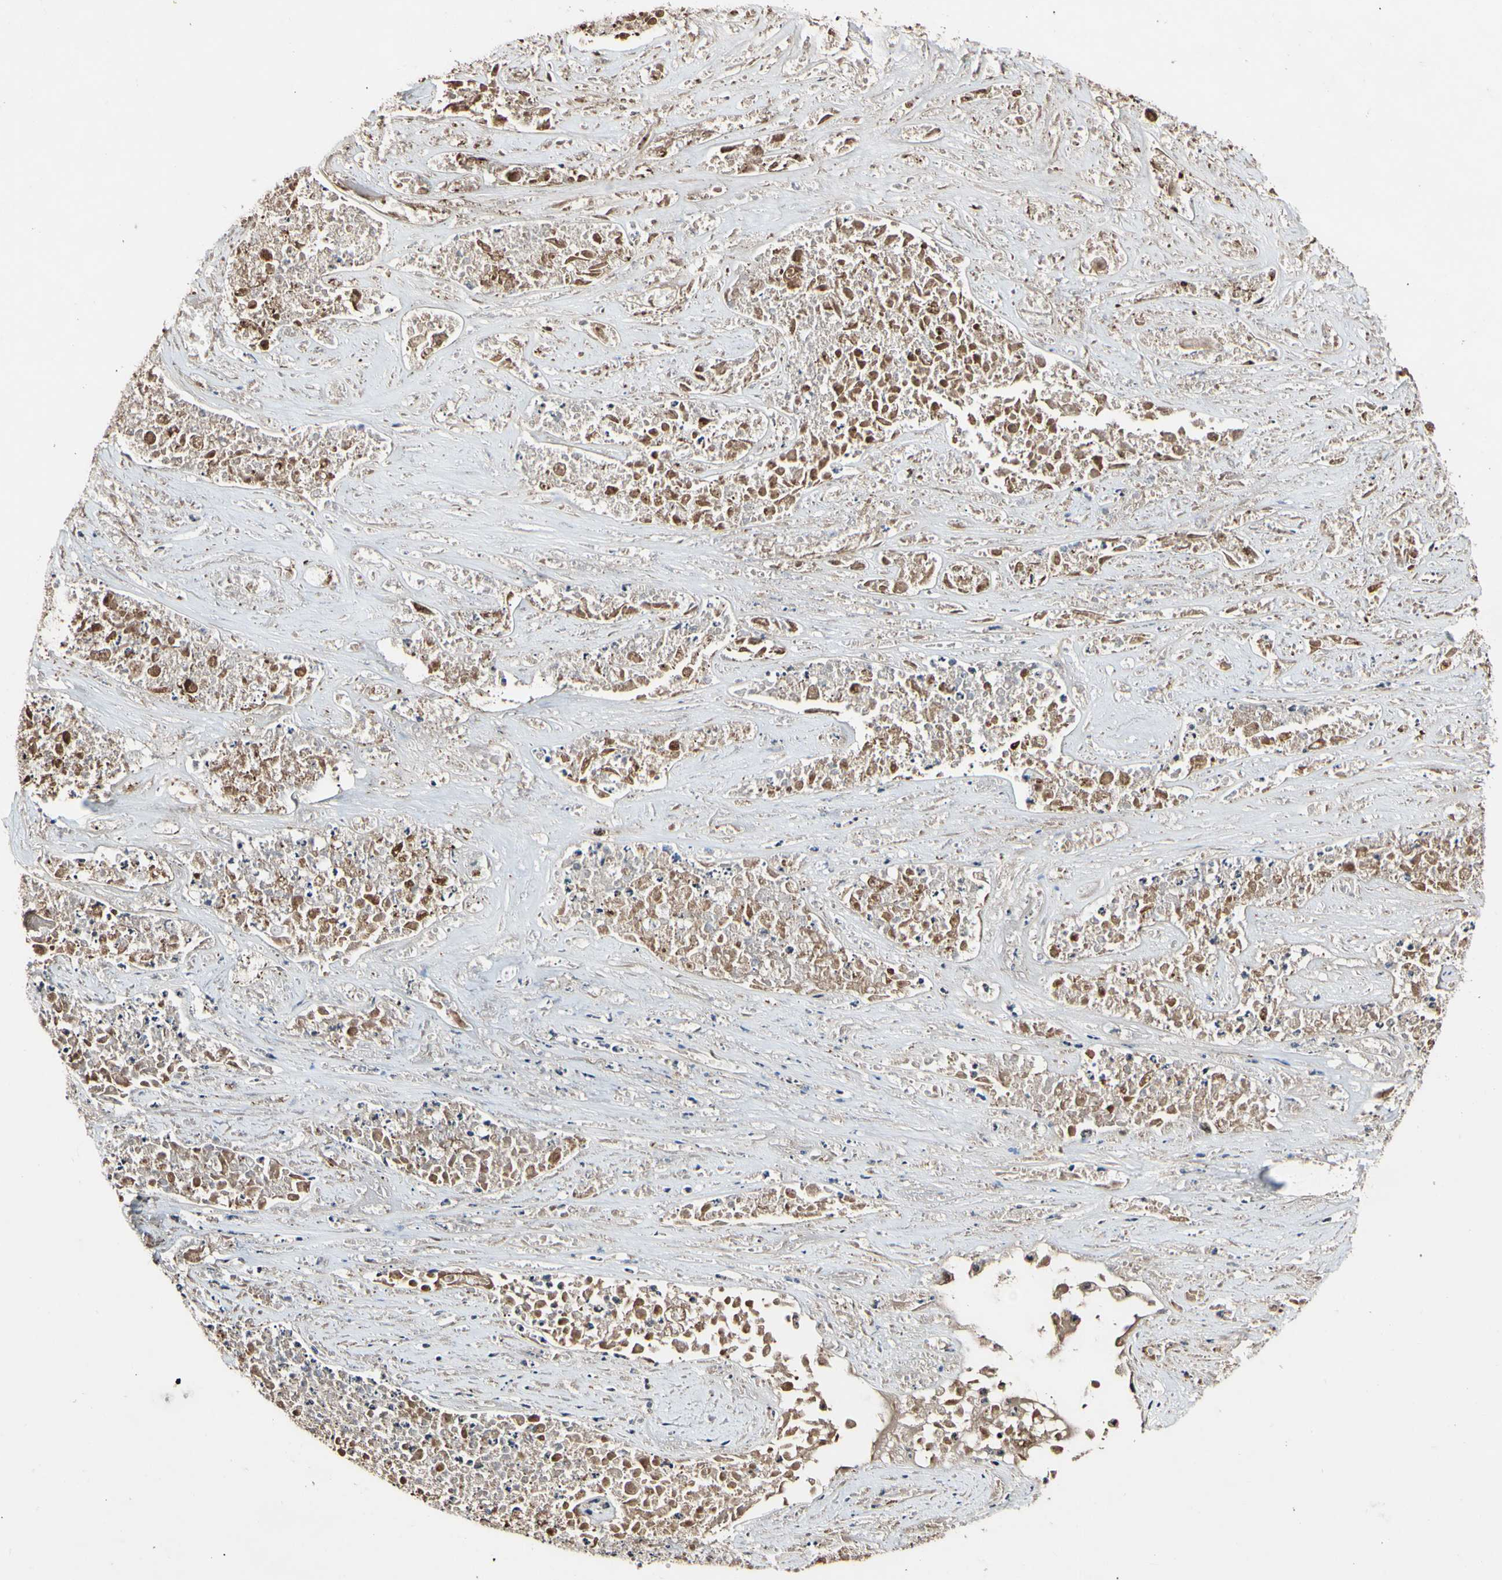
{"staining": {"intensity": "weak", "quantity": ">75%", "location": "cytoplasmic/membranous,nuclear"}, "tissue": "lung cancer", "cell_type": "Tumor cells", "image_type": "cancer", "snomed": [{"axis": "morphology", "description": "Squamous cell carcinoma, NOS"}, {"axis": "topography", "description": "Lung"}], "caption": "High-magnification brightfield microscopy of lung cancer (squamous cell carcinoma) stained with DAB (brown) and counterstained with hematoxylin (blue). tumor cells exhibit weak cytoplasmic/membranous and nuclear staining is appreciated in about>75% of cells. The staining was performed using DAB (3,3'-diaminobenzidine) to visualize the protein expression in brown, while the nuclei were stained in blue with hematoxylin (Magnification: 20x).", "gene": "PSMD10", "patient": {"sex": "male", "age": 71}}